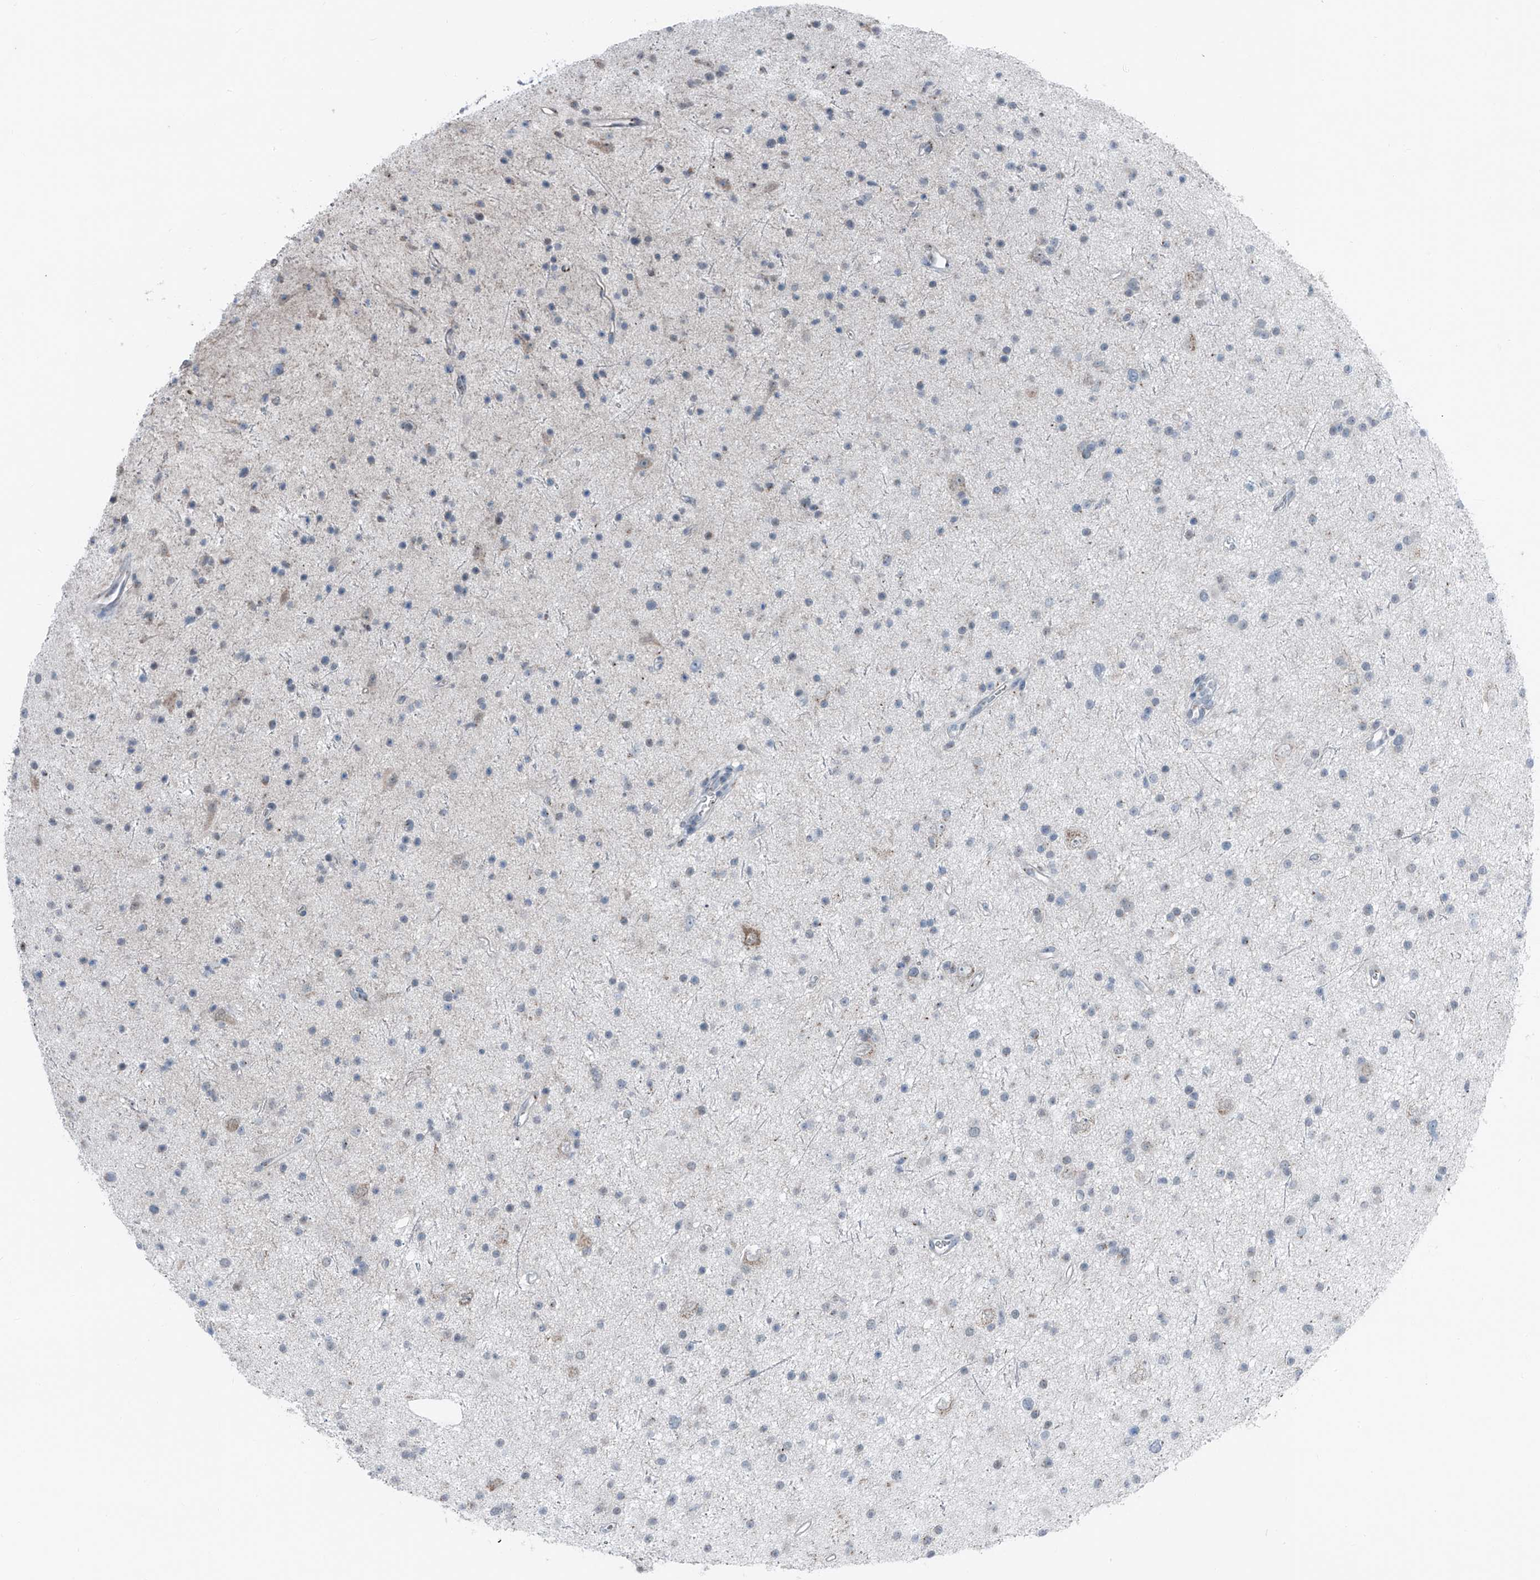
{"staining": {"intensity": "negative", "quantity": "none", "location": "none"}, "tissue": "glioma", "cell_type": "Tumor cells", "image_type": "cancer", "snomed": [{"axis": "morphology", "description": "Glioma, malignant, Low grade"}, {"axis": "topography", "description": "Cerebral cortex"}], "caption": "Tumor cells show no significant positivity in malignant glioma (low-grade). (DAB immunohistochemistry (IHC), high magnification).", "gene": "DYRK1B", "patient": {"sex": "female", "age": 39}}